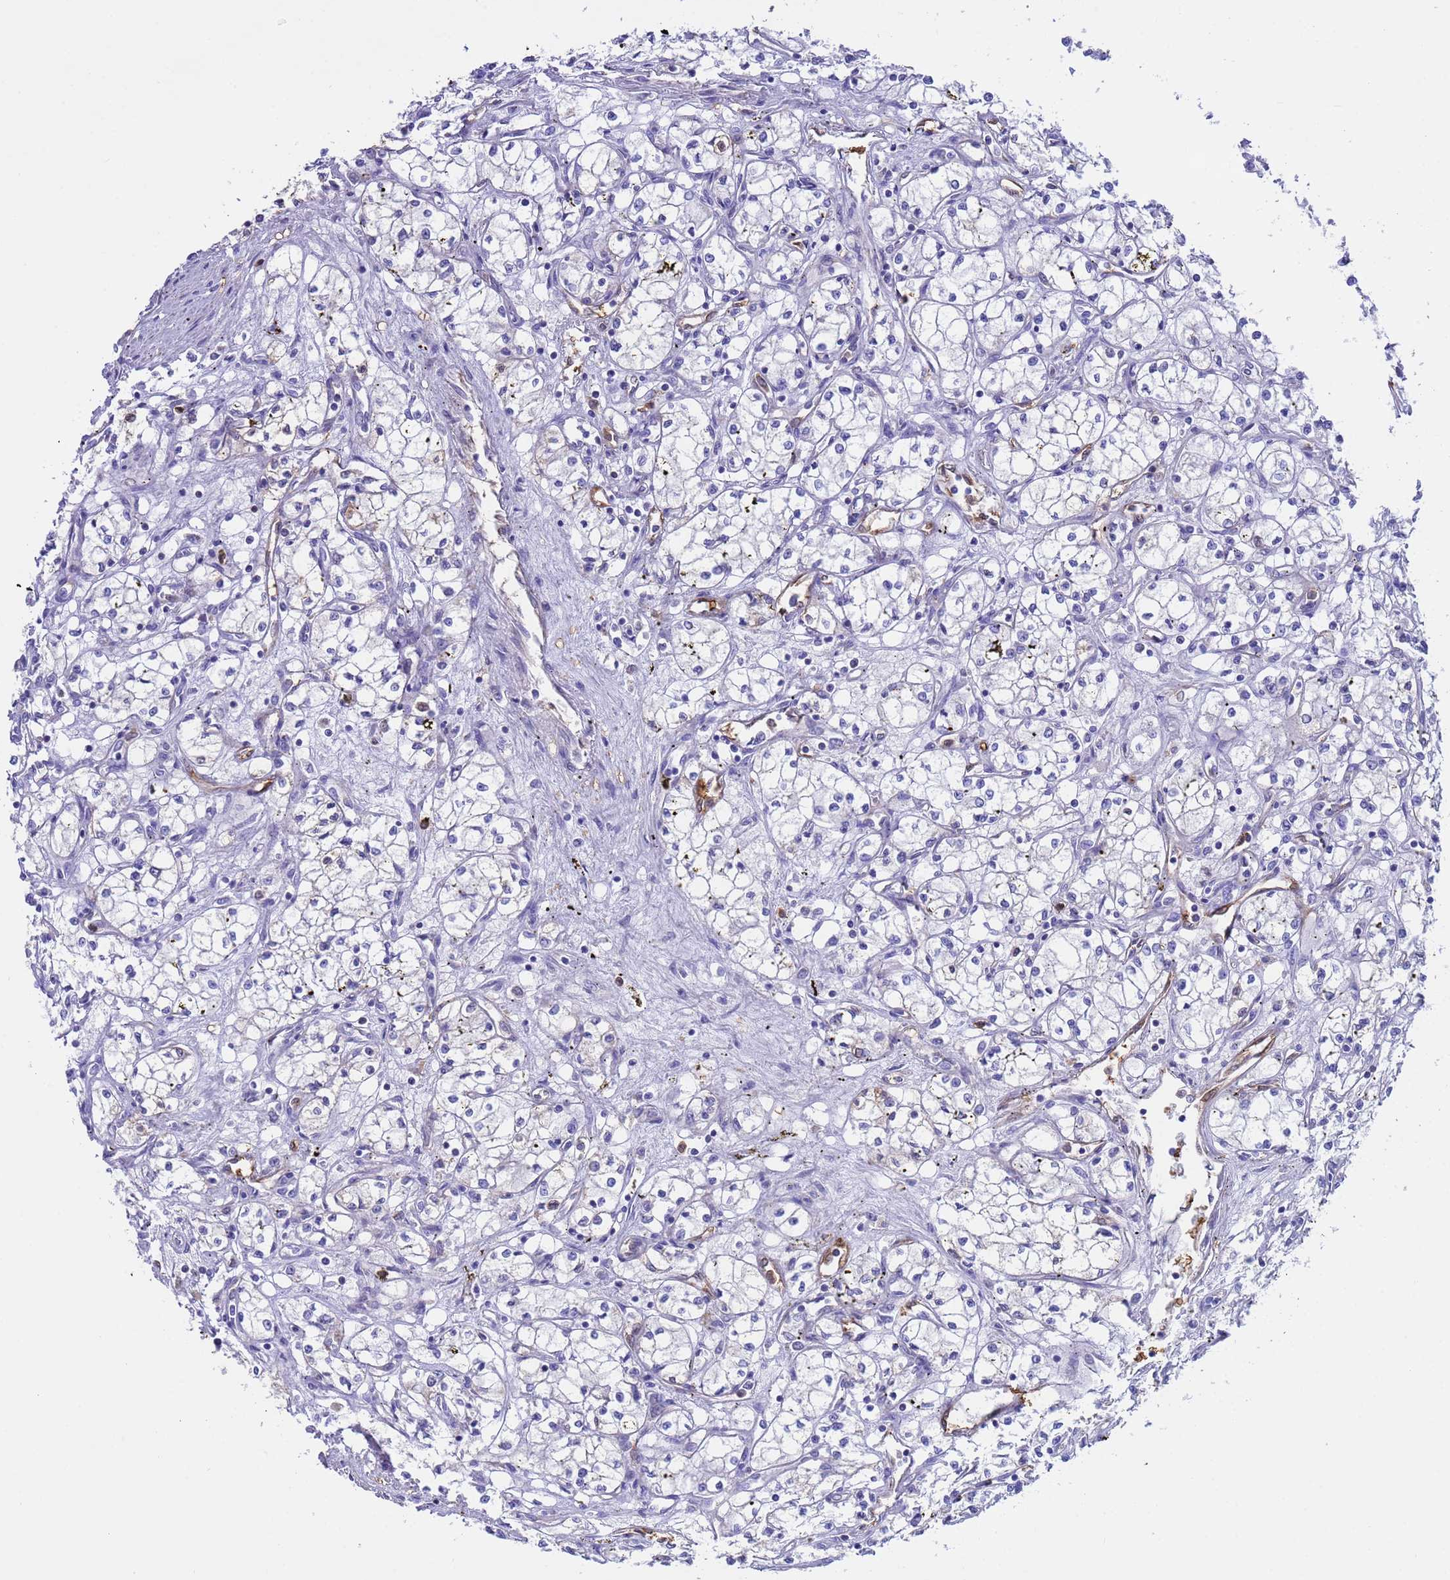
{"staining": {"intensity": "negative", "quantity": "none", "location": "none"}, "tissue": "renal cancer", "cell_type": "Tumor cells", "image_type": "cancer", "snomed": [{"axis": "morphology", "description": "Adenocarcinoma, NOS"}, {"axis": "topography", "description": "Kidney"}], "caption": "This is an immunohistochemistry image of renal cancer (adenocarcinoma). There is no positivity in tumor cells.", "gene": "C6orf47", "patient": {"sex": "male", "age": 59}}